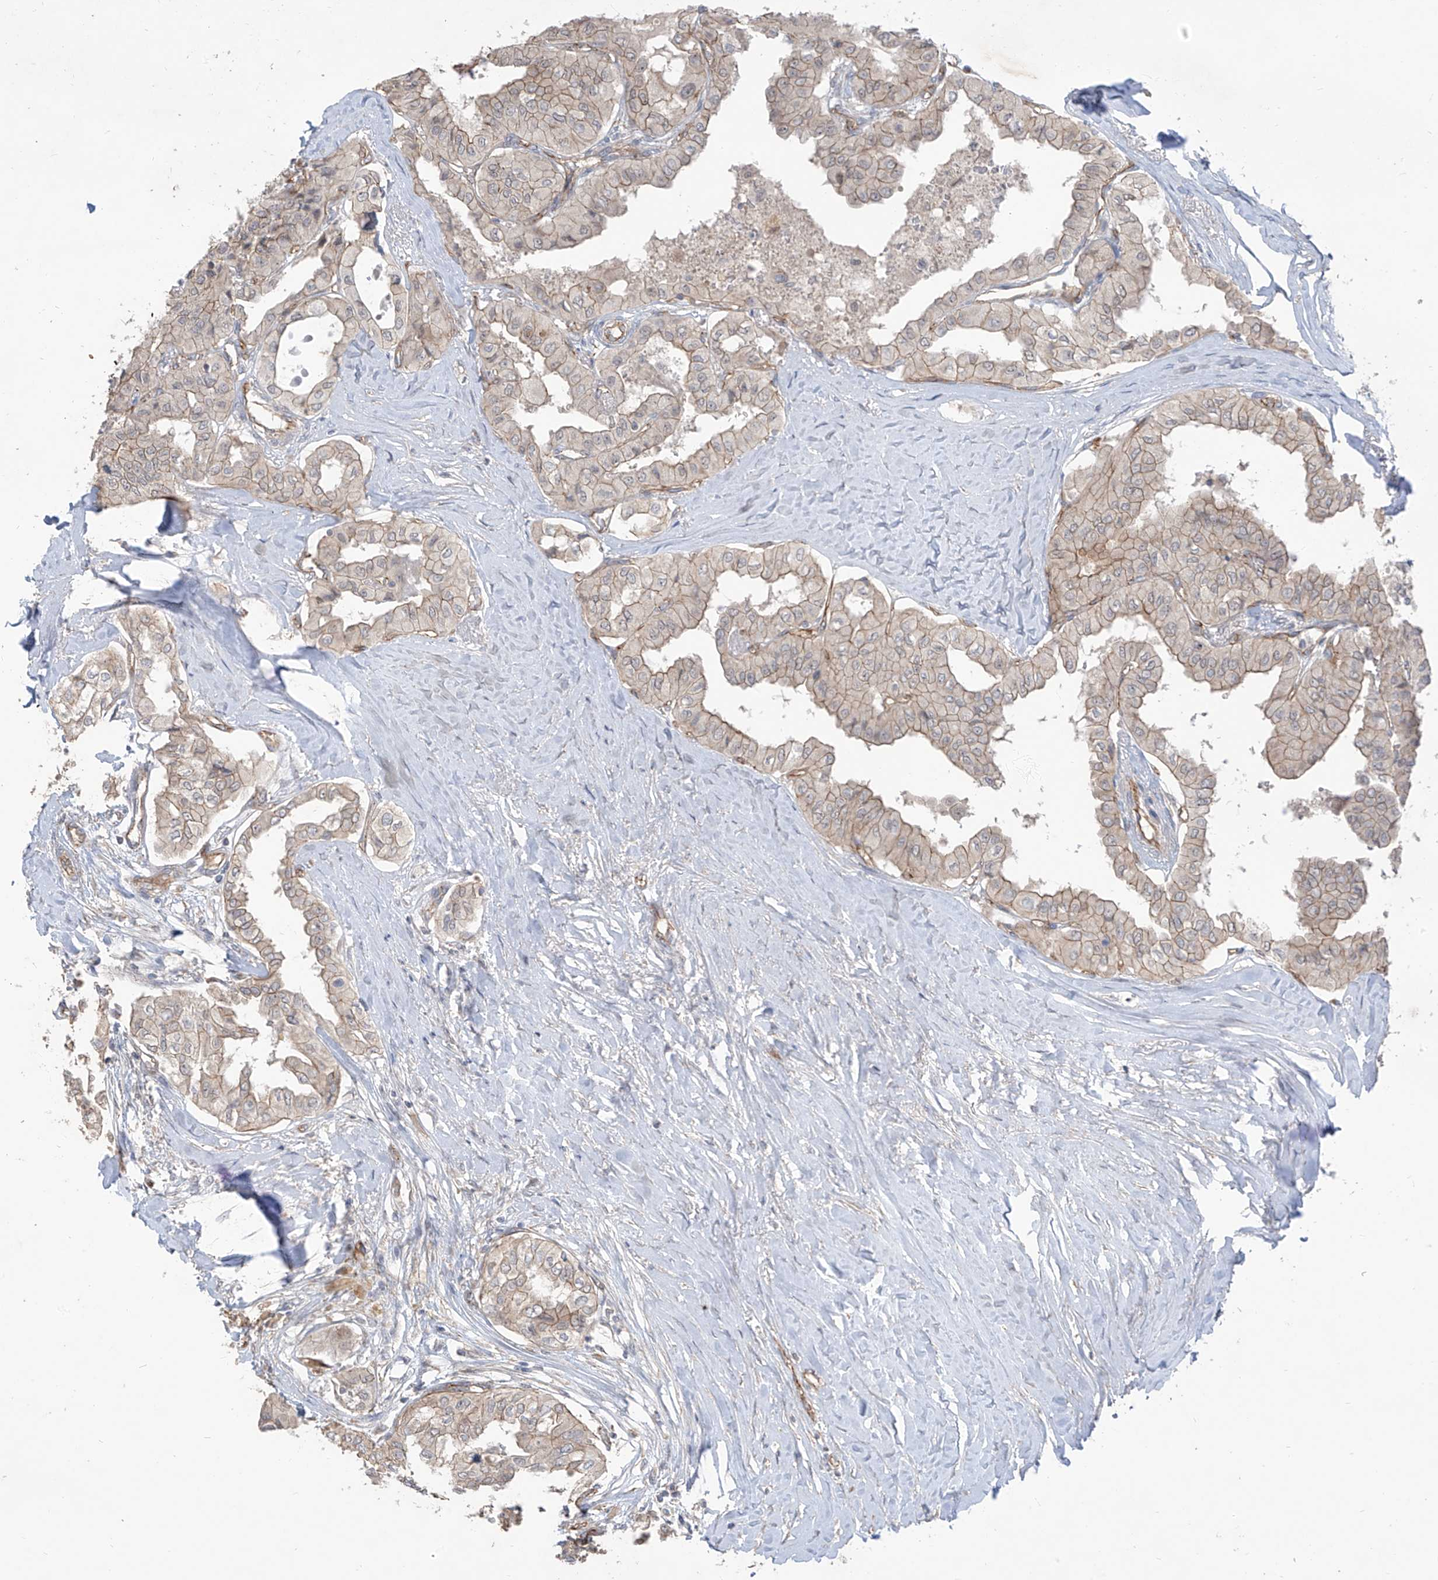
{"staining": {"intensity": "weak", "quantity": ">75%", "location": "cytoplasmic/membranous"}, "tissue": "thyroid cancer", "cell_type": "Tumor cells", "image_type": "cancer", "snomed": [{"axis": "morphology", "description": "Papillary adenocarcinoma, NOS"}, {"axis": "topography", "description": "Thyroid gland"}], "caption": "An image of human thyroid cancer stained for a protein shows weak cytoplasmic/membranous brown staining in tumor cells.", "gene": "EPHX4", "patient": {"sex": "female", "age": 59}}